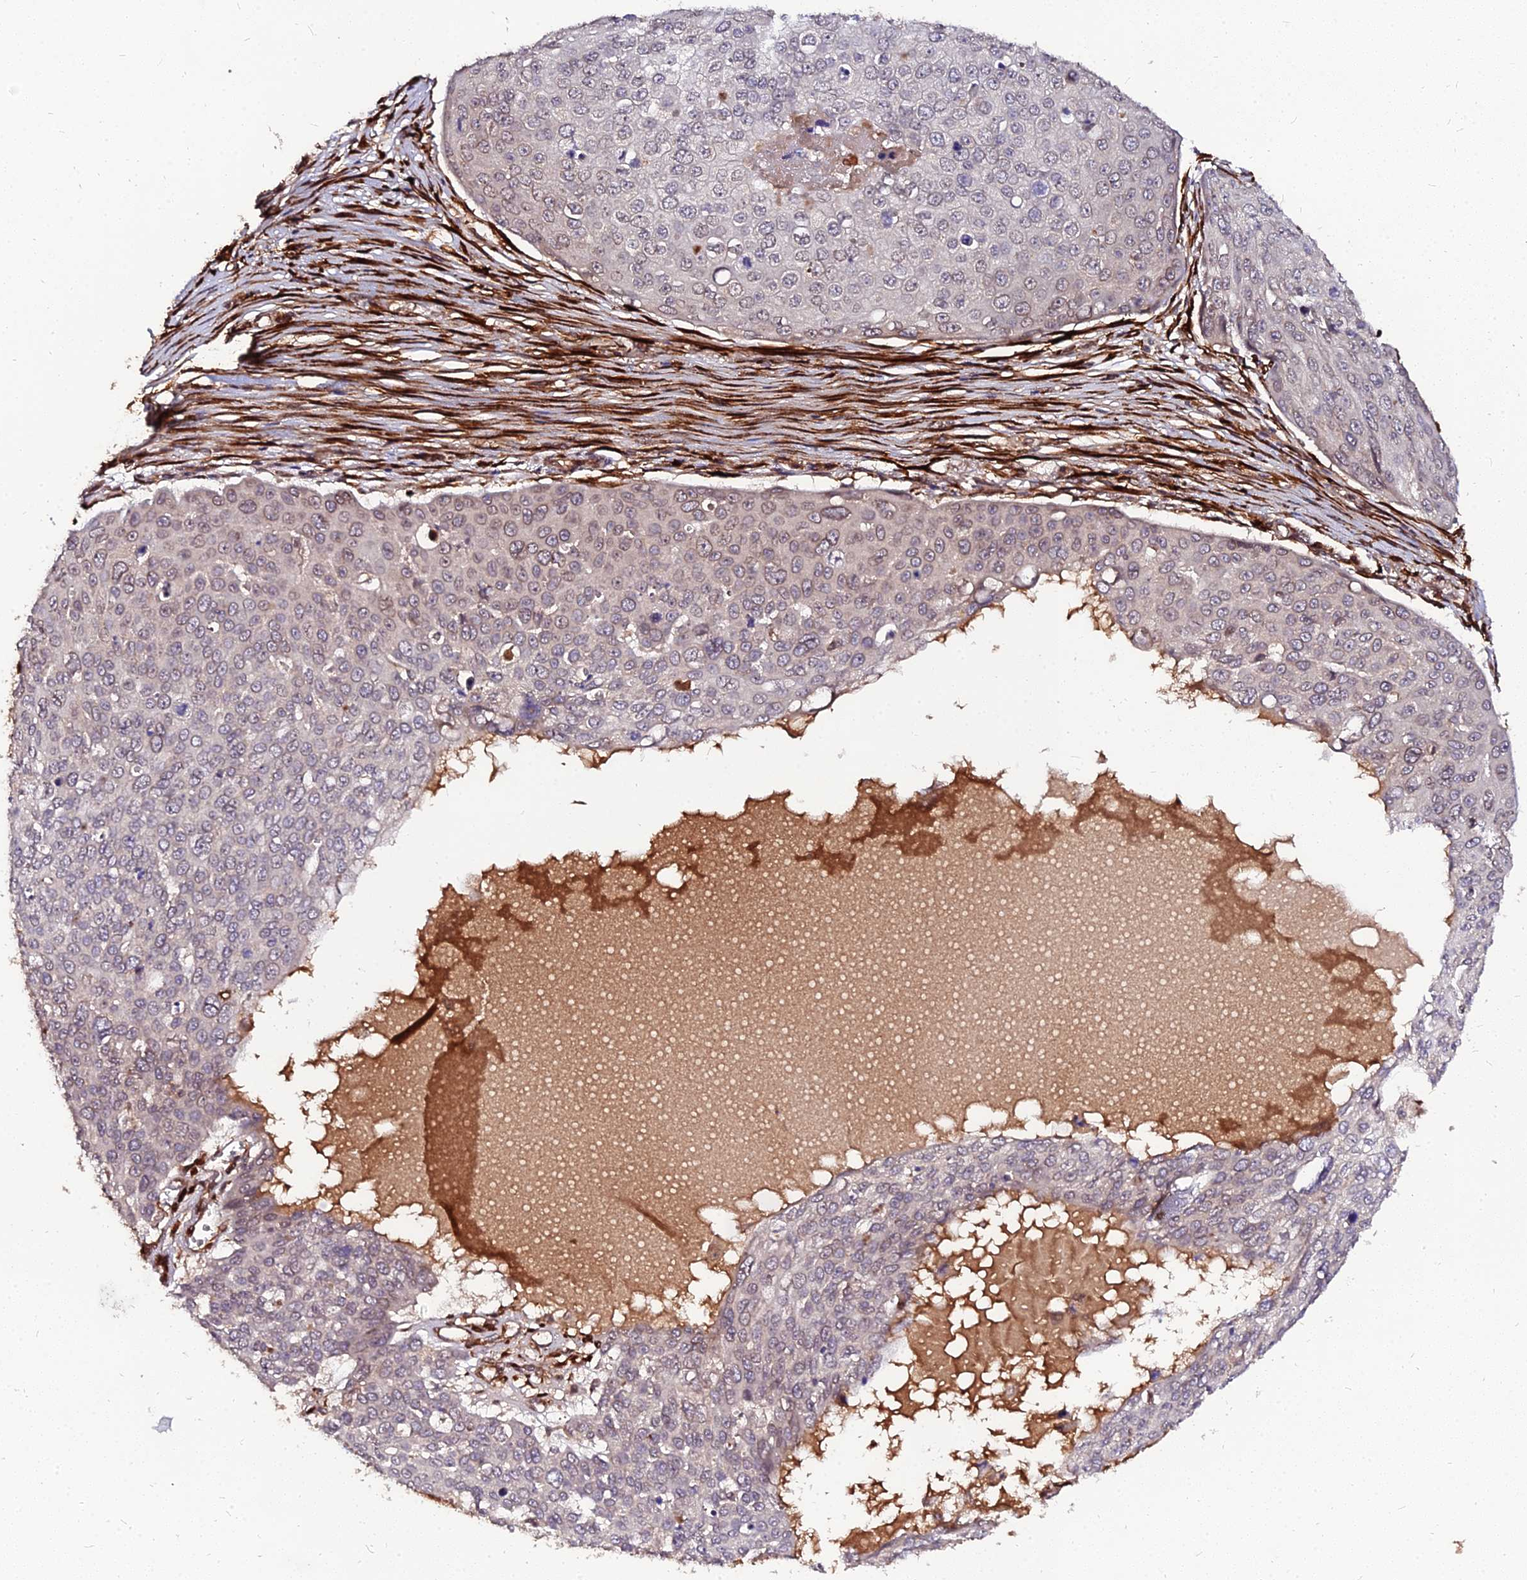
{"staining": {"intensity": "weak", "quantity": "25%-75%", "location": "cytoplasmic/membranous,nuclear"}, "tissue": "skin cancer", "cell_type": "Tumor cells", "image_type": "cancer", "snomed": [{"axis": "morphology", "description": "Squamous cell carcinoma, NOS"}, {"axis": "topography", "description": "Skin"}], "caption": "Approximately 25%-75% of tumor cells in human skin cancer (squamous cell carcinoma) exhibit weak cytoplasmic/membranous and nuclear protein positivity as visualized by brown immunohistochemical staining.", "gene": "PDE4D", "patient": {"sex": "male", "age": 71}}